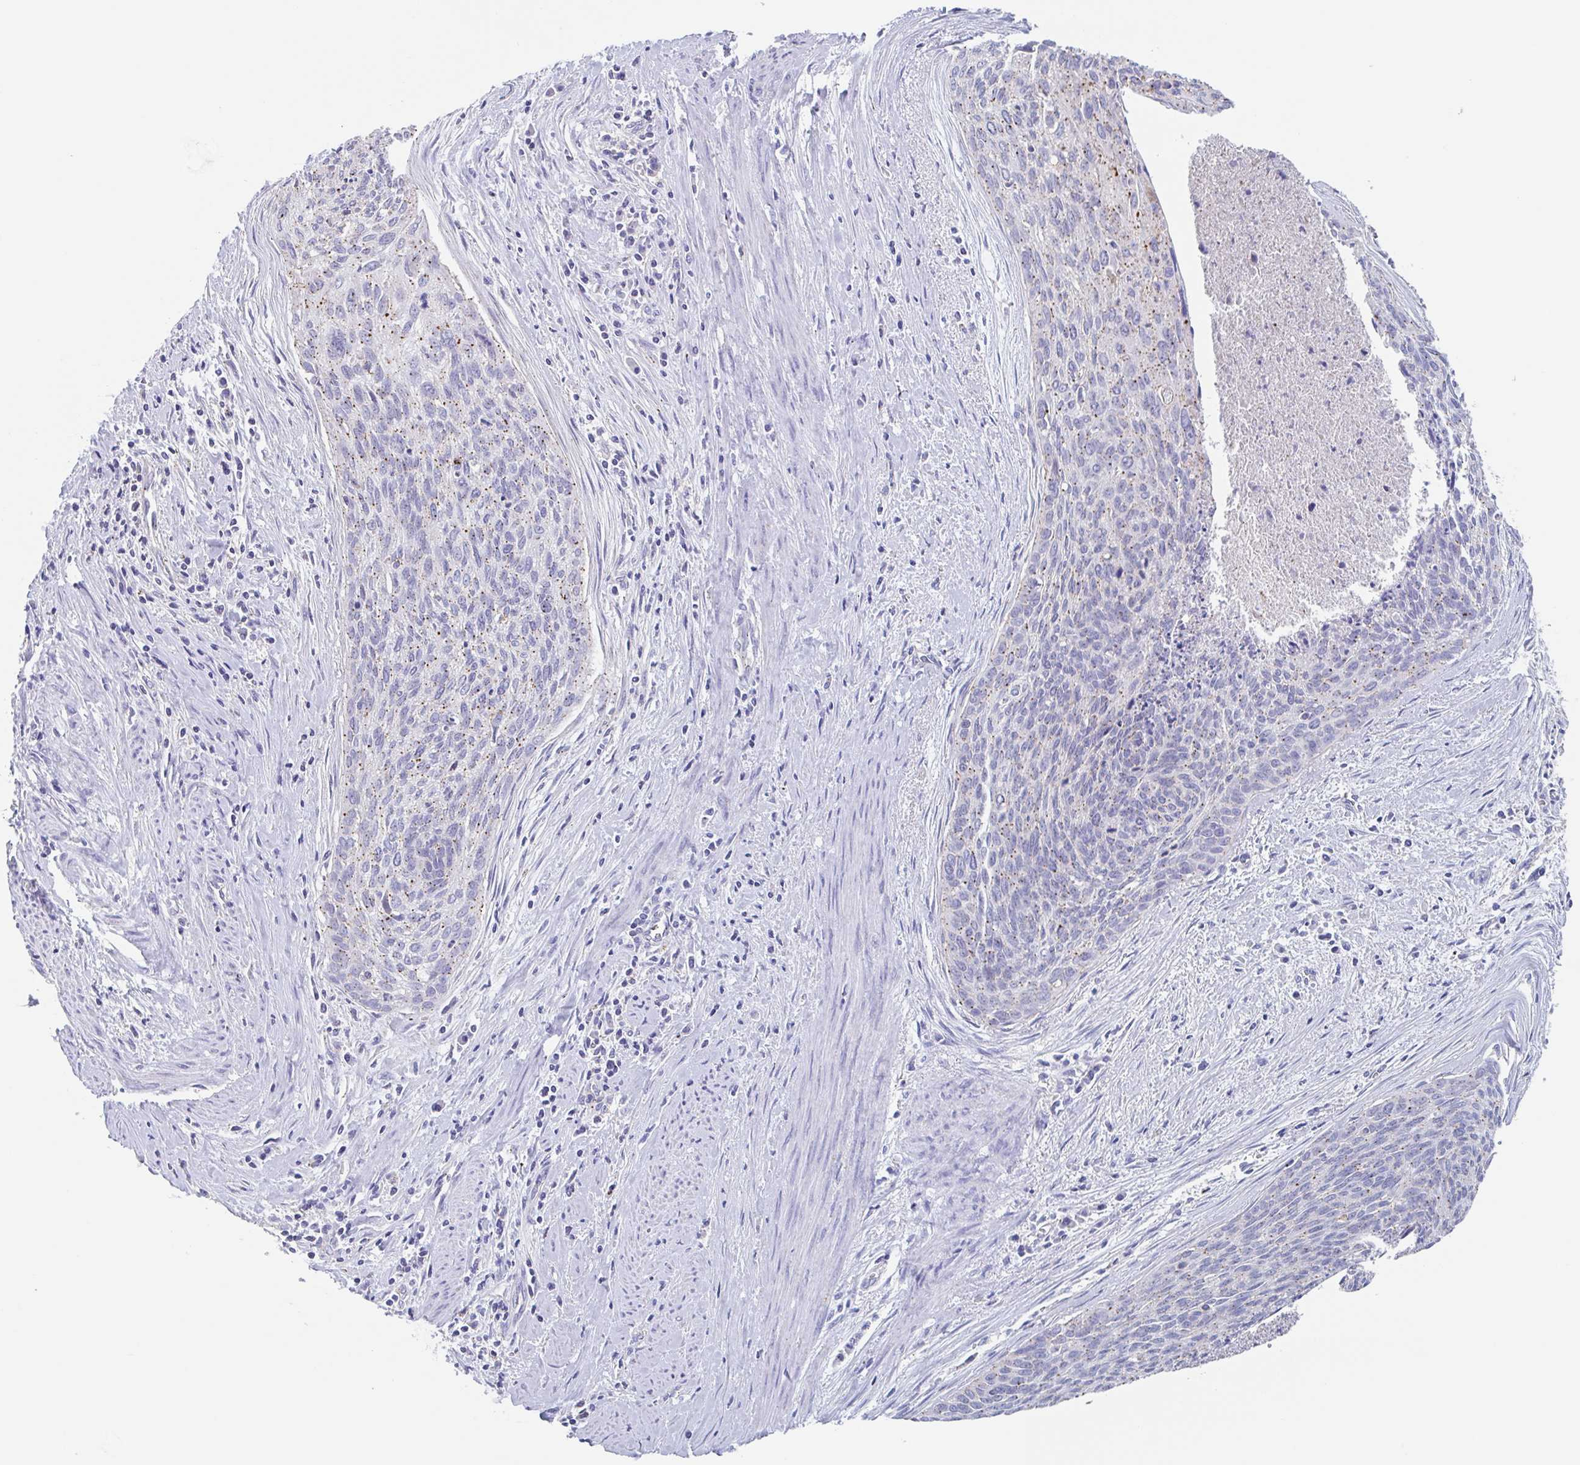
{"staining": {"intensity": "moderate", "quantity": "25%-75%", "location": "cytoplasmic/membranous"}, "tissue": "cervical cancer", "cell_type": "Tumor cells", "image_type": "cancer", "snomed": [{"axis": "morphology", "description": "Squamous cell carcinoma, NOS"}, {"axis": "topography", "description": "Cervix"}], "caption": "Human cervical cancer (squamous cell carcinoma) stained with a brown dye shows moderate cytoplasmic/membranous positive positivity in about 25%-75% of tumor cells.", "gene": "CHMP5", "patient": {"sex": "female", "age": 55}}